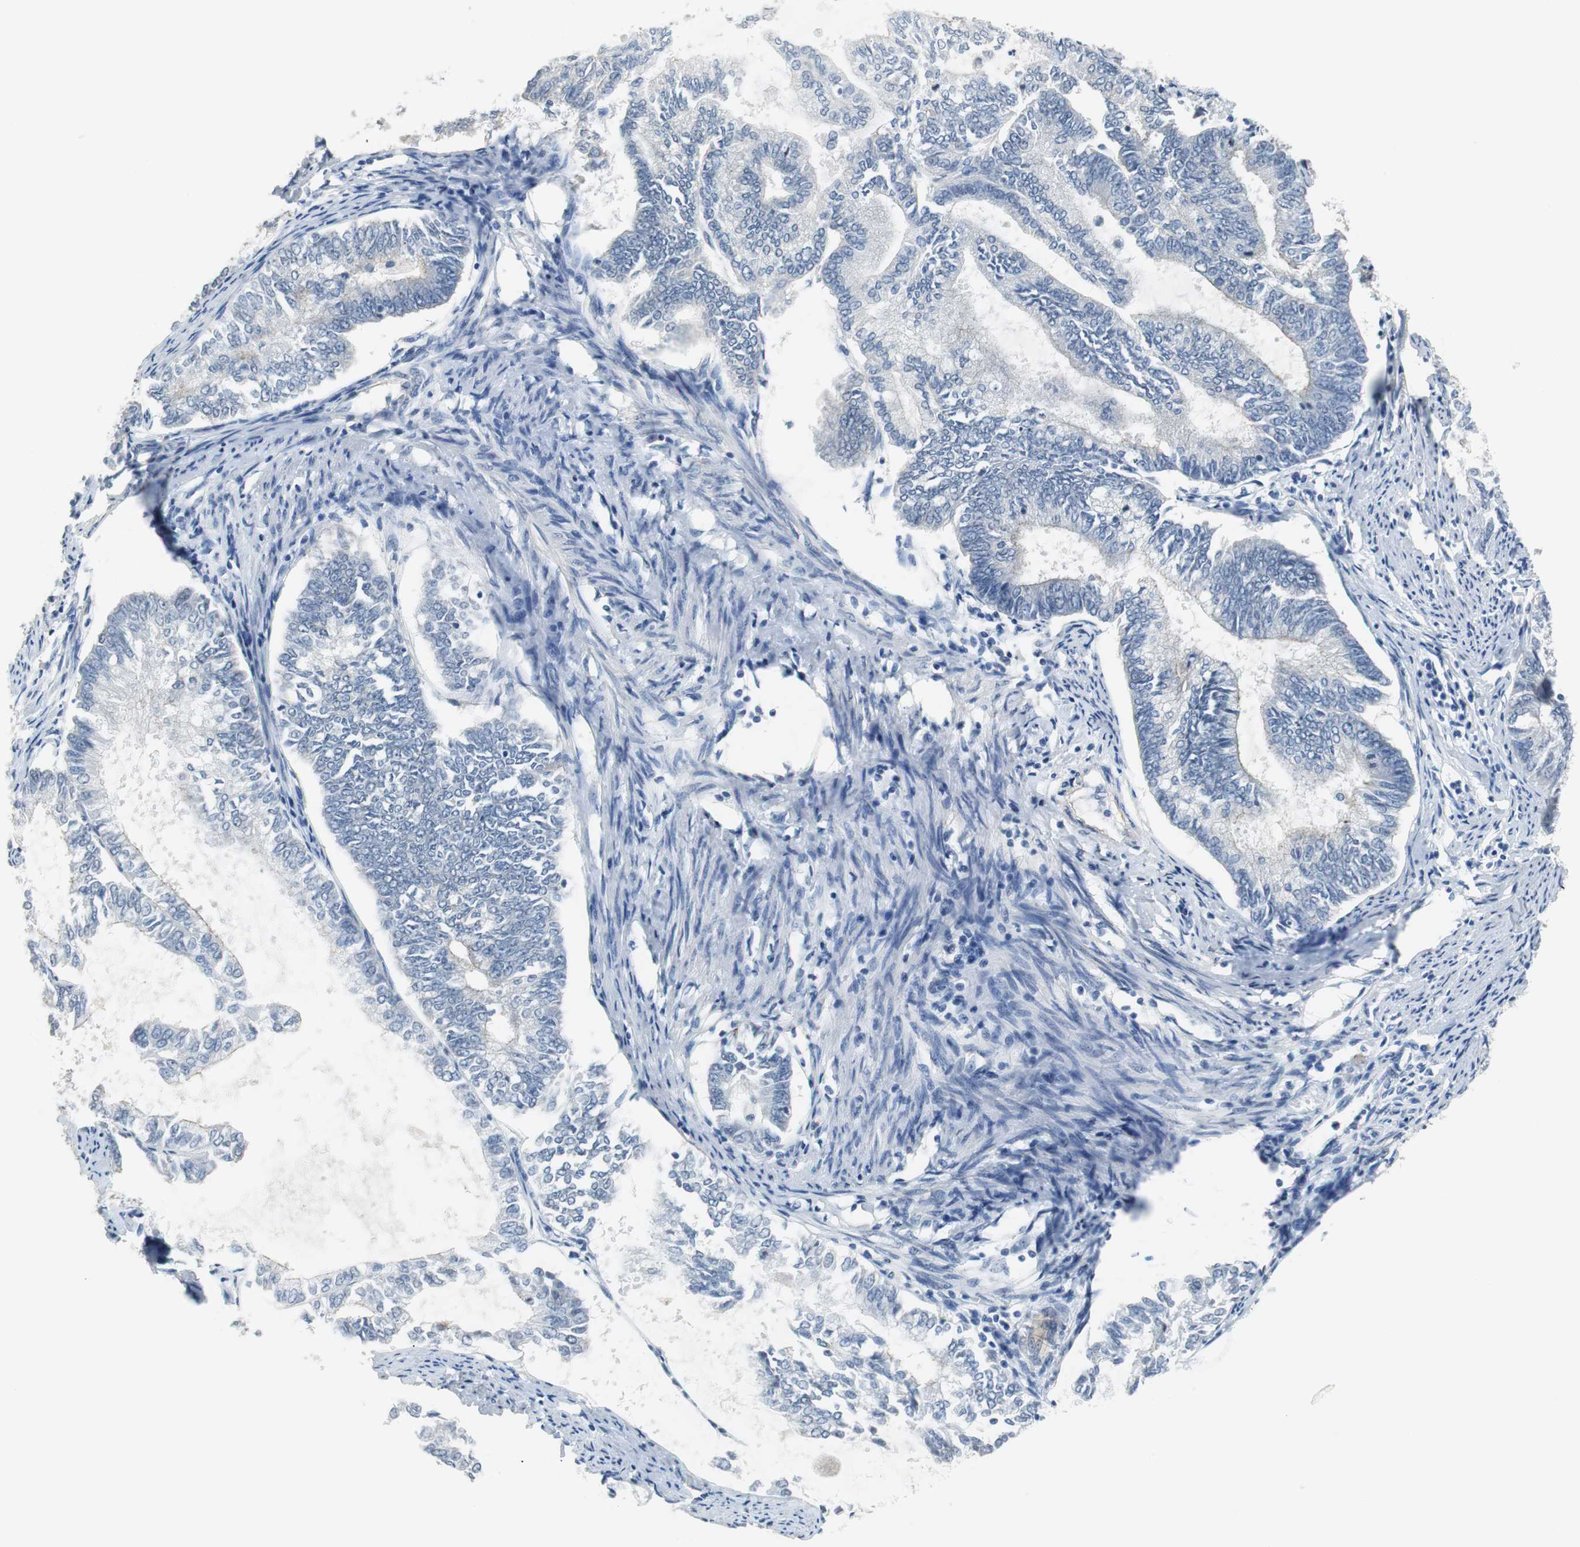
{"staining": {"intensity": "negative", "quantity": "none", "location": "none"}, "tissue": "endometrial cancer", "cell_type": "Tumor cells", "image_type": "cancer", "snomed": [{"axis": "morphology", "description": "Adenocarcinoma, NOS"}, {"axis": "topography", "description": "Endometrium"}], "caption": "Adenocarcinoma (endometrial) was stained to show a protein in brown. There is no significant positivity in tumor cells.", "gene": "MUC7", "patient": {"sex": "female", "age": 86}}